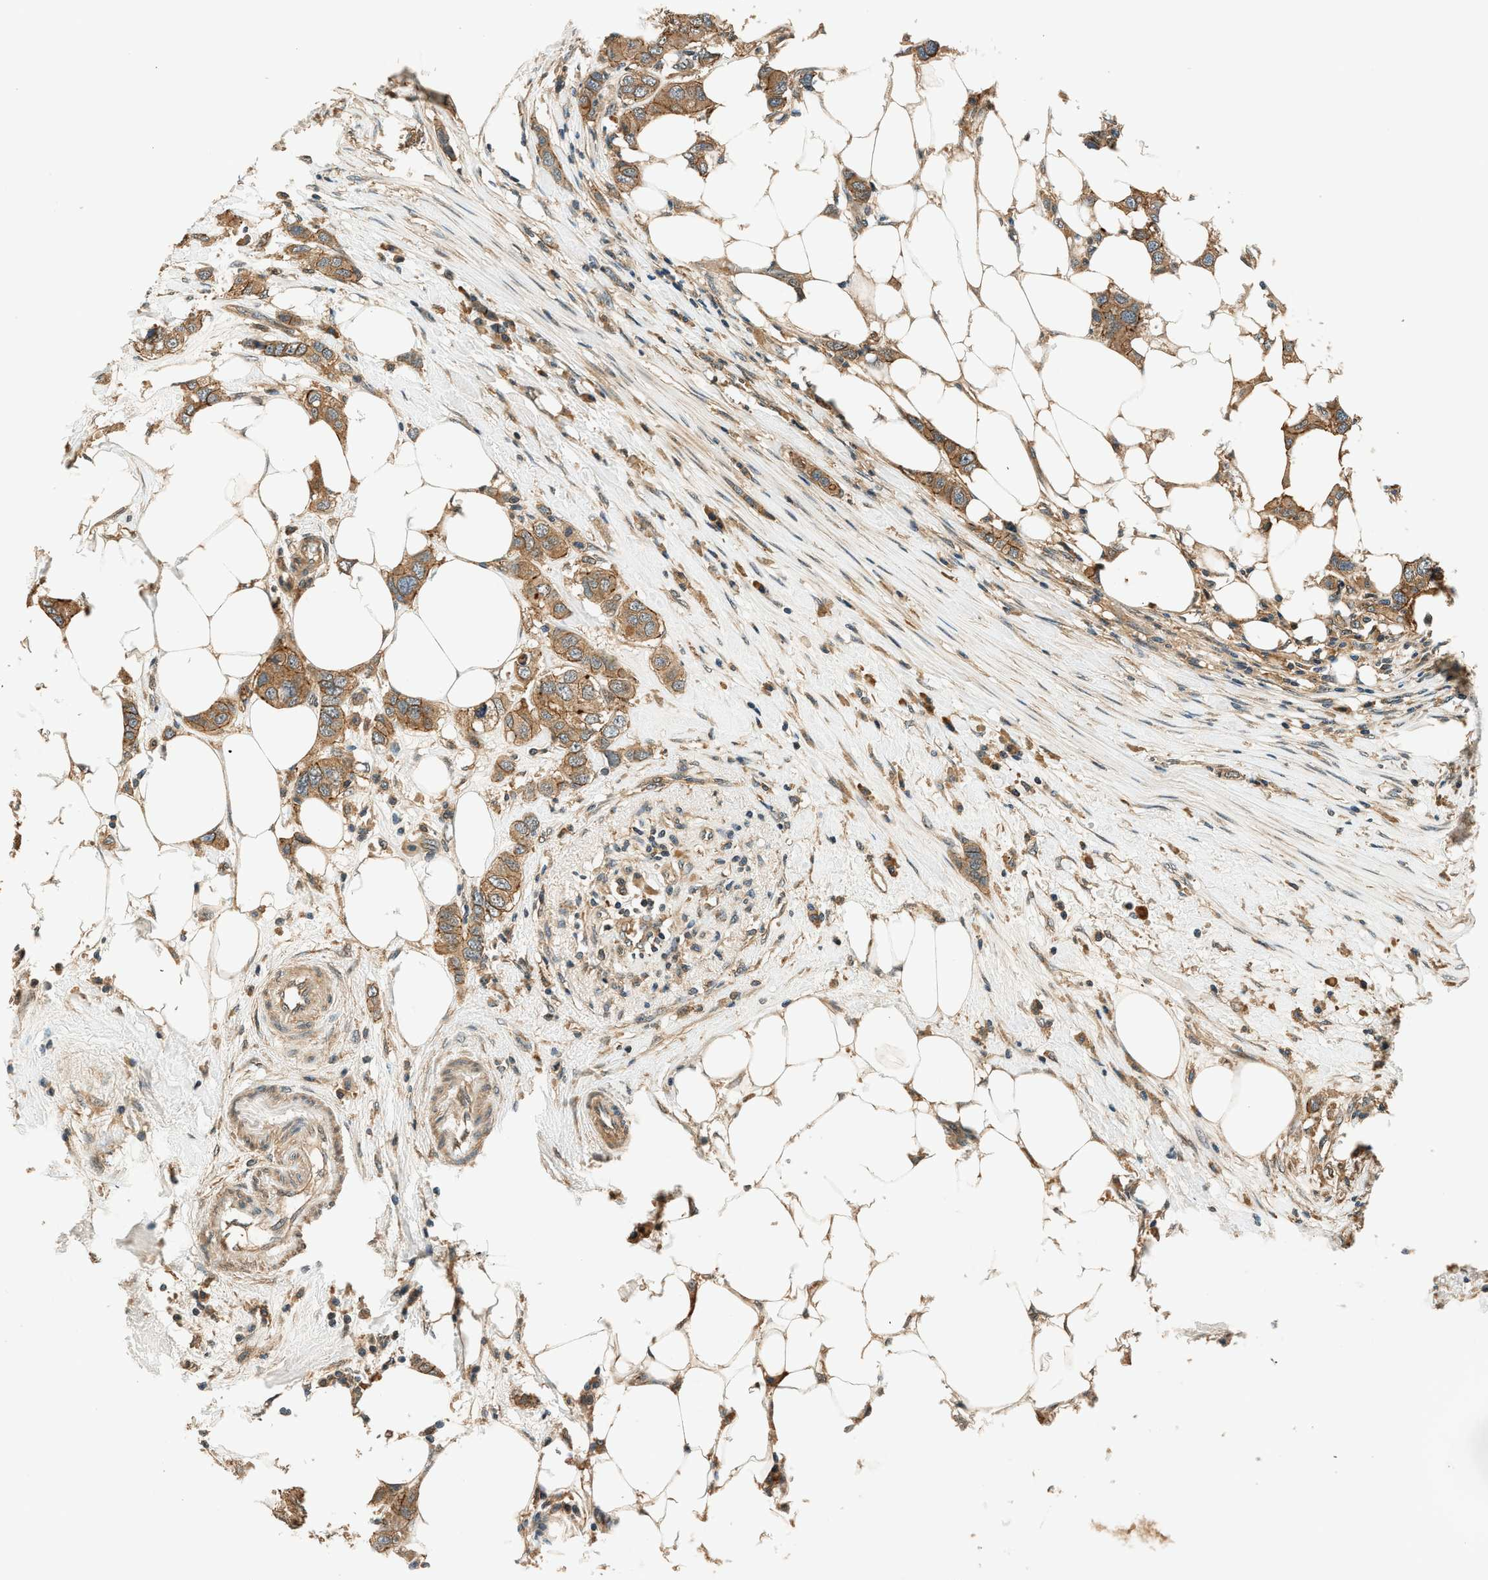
{"staining": {"intensity": "moderate", "quantity": ">75%", "location": "cytoplasmic/membranous"}, "tissue": "breast cancer", "cell_type": "Tumor cells", "image_type": "cancer", "snomed": [{"axis": "morphology", "description": "Duct carcinoma"}, {"axis": "topography", "description": "Breast"}], "caption": "Immunohistochemistry histopathology image of neoplastic tissue: human infiltrating ductal carcinoma (breast) stained using immunohistochemistry (IHC) exhibits medium levels of moderate protein expression localized specifically in the cytoplasmic/membranous of tumor cells, appearing as a cytoplasmic/membranous brown color.", "gene": "ARHGEF11", "patient": {"sex": "female", "age": 50}}